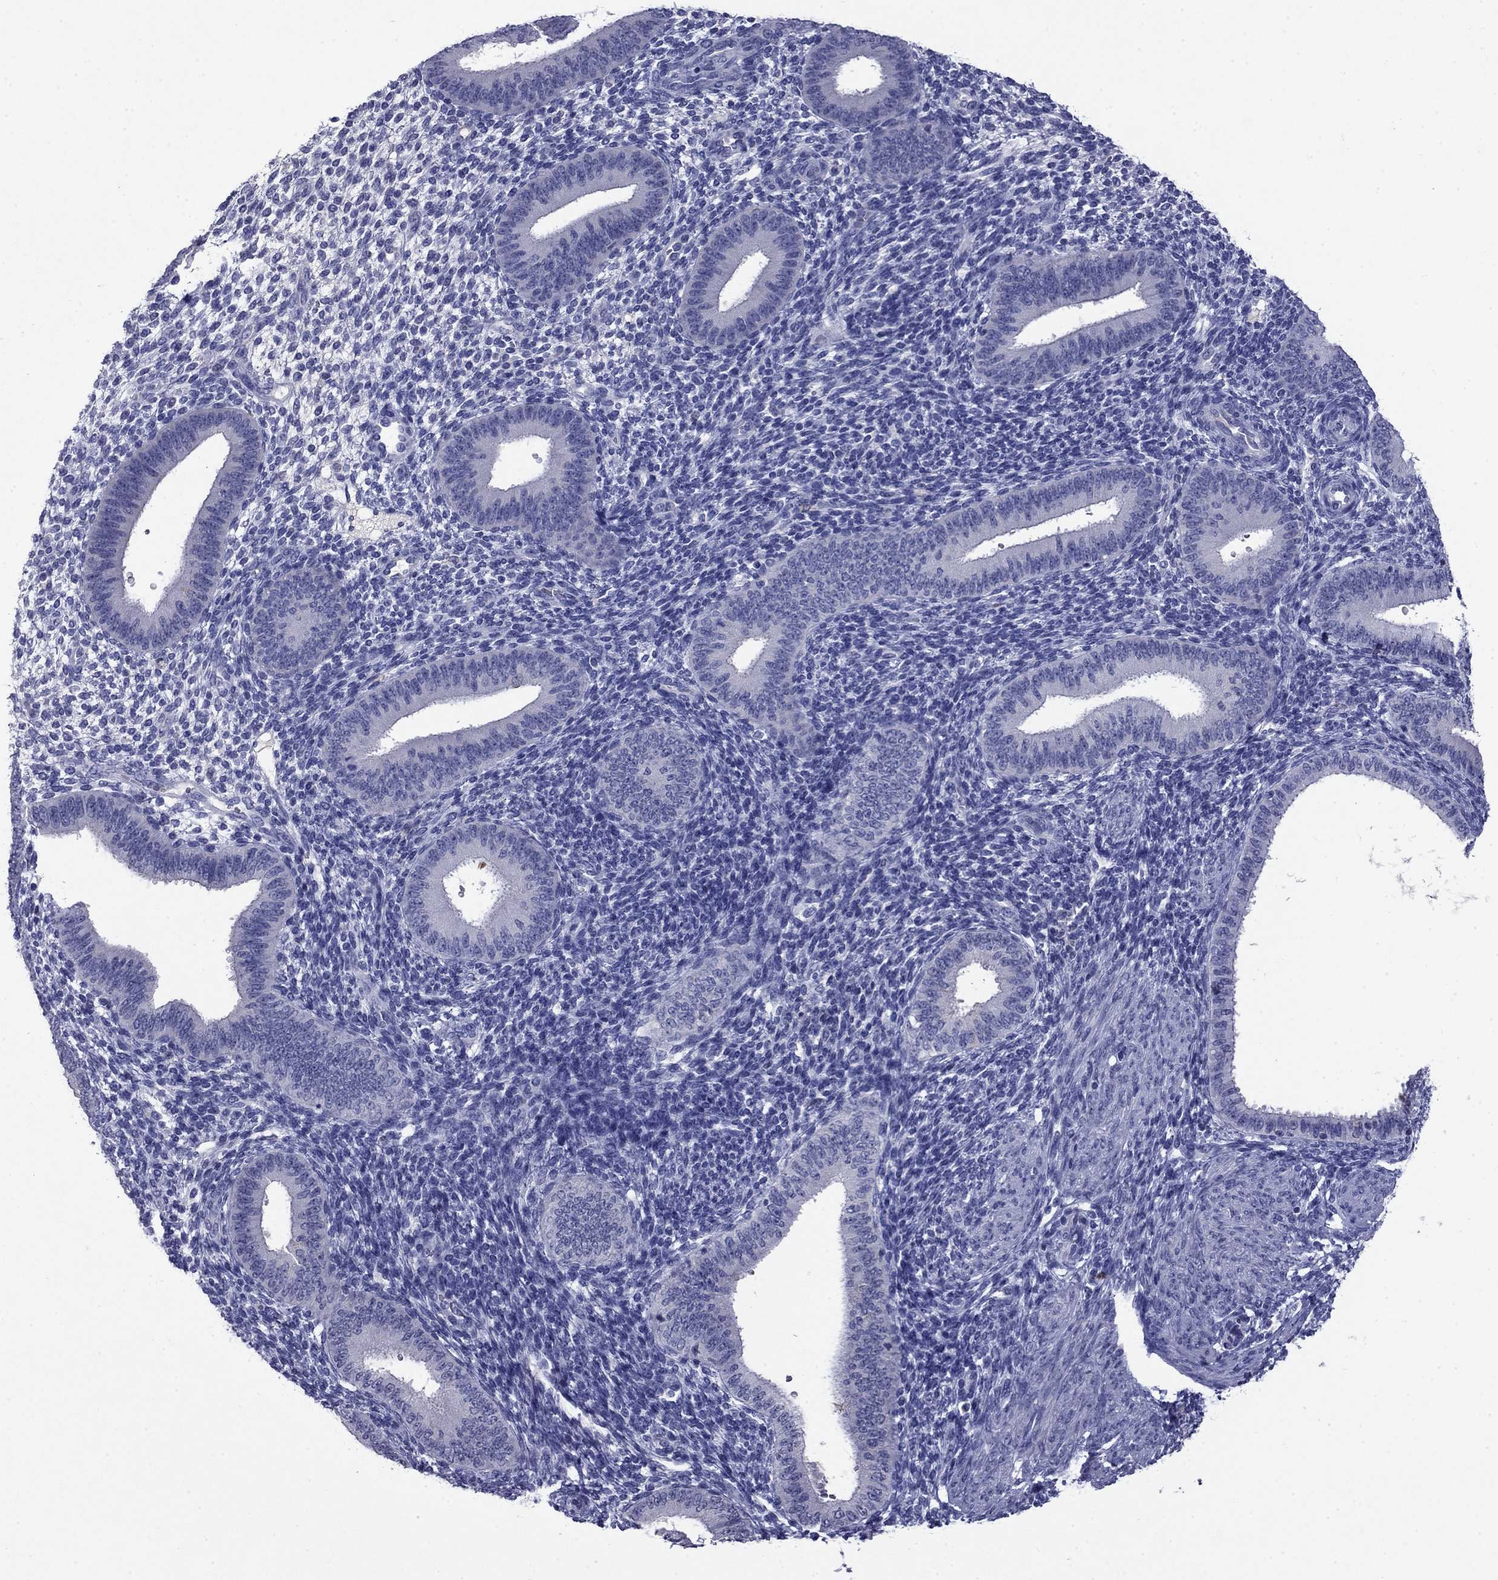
{"staining": {"intensity": "negative", "quantity": "none", "location": "none"}, "tissue": "endometrium", "cell_type": "Cells in endometrial stroma", "image_type": "normal", "snomed": [{"axis": "morphology", "description": "Normal tissue, NOS"}, {"axis": "topography", "description": "Endometrium"}], "caption": "IHC image of benign endometrium stained for a protein (brown), which demonstrates no positivity in cells in endometrial stroma. (DAB (3,3'-diaminobenzidine) immunohistochemistry (IHC) with hematoxylin counter stain).", "gene": "CFAP119", "patient": {"sex": "female", "age": 39}}